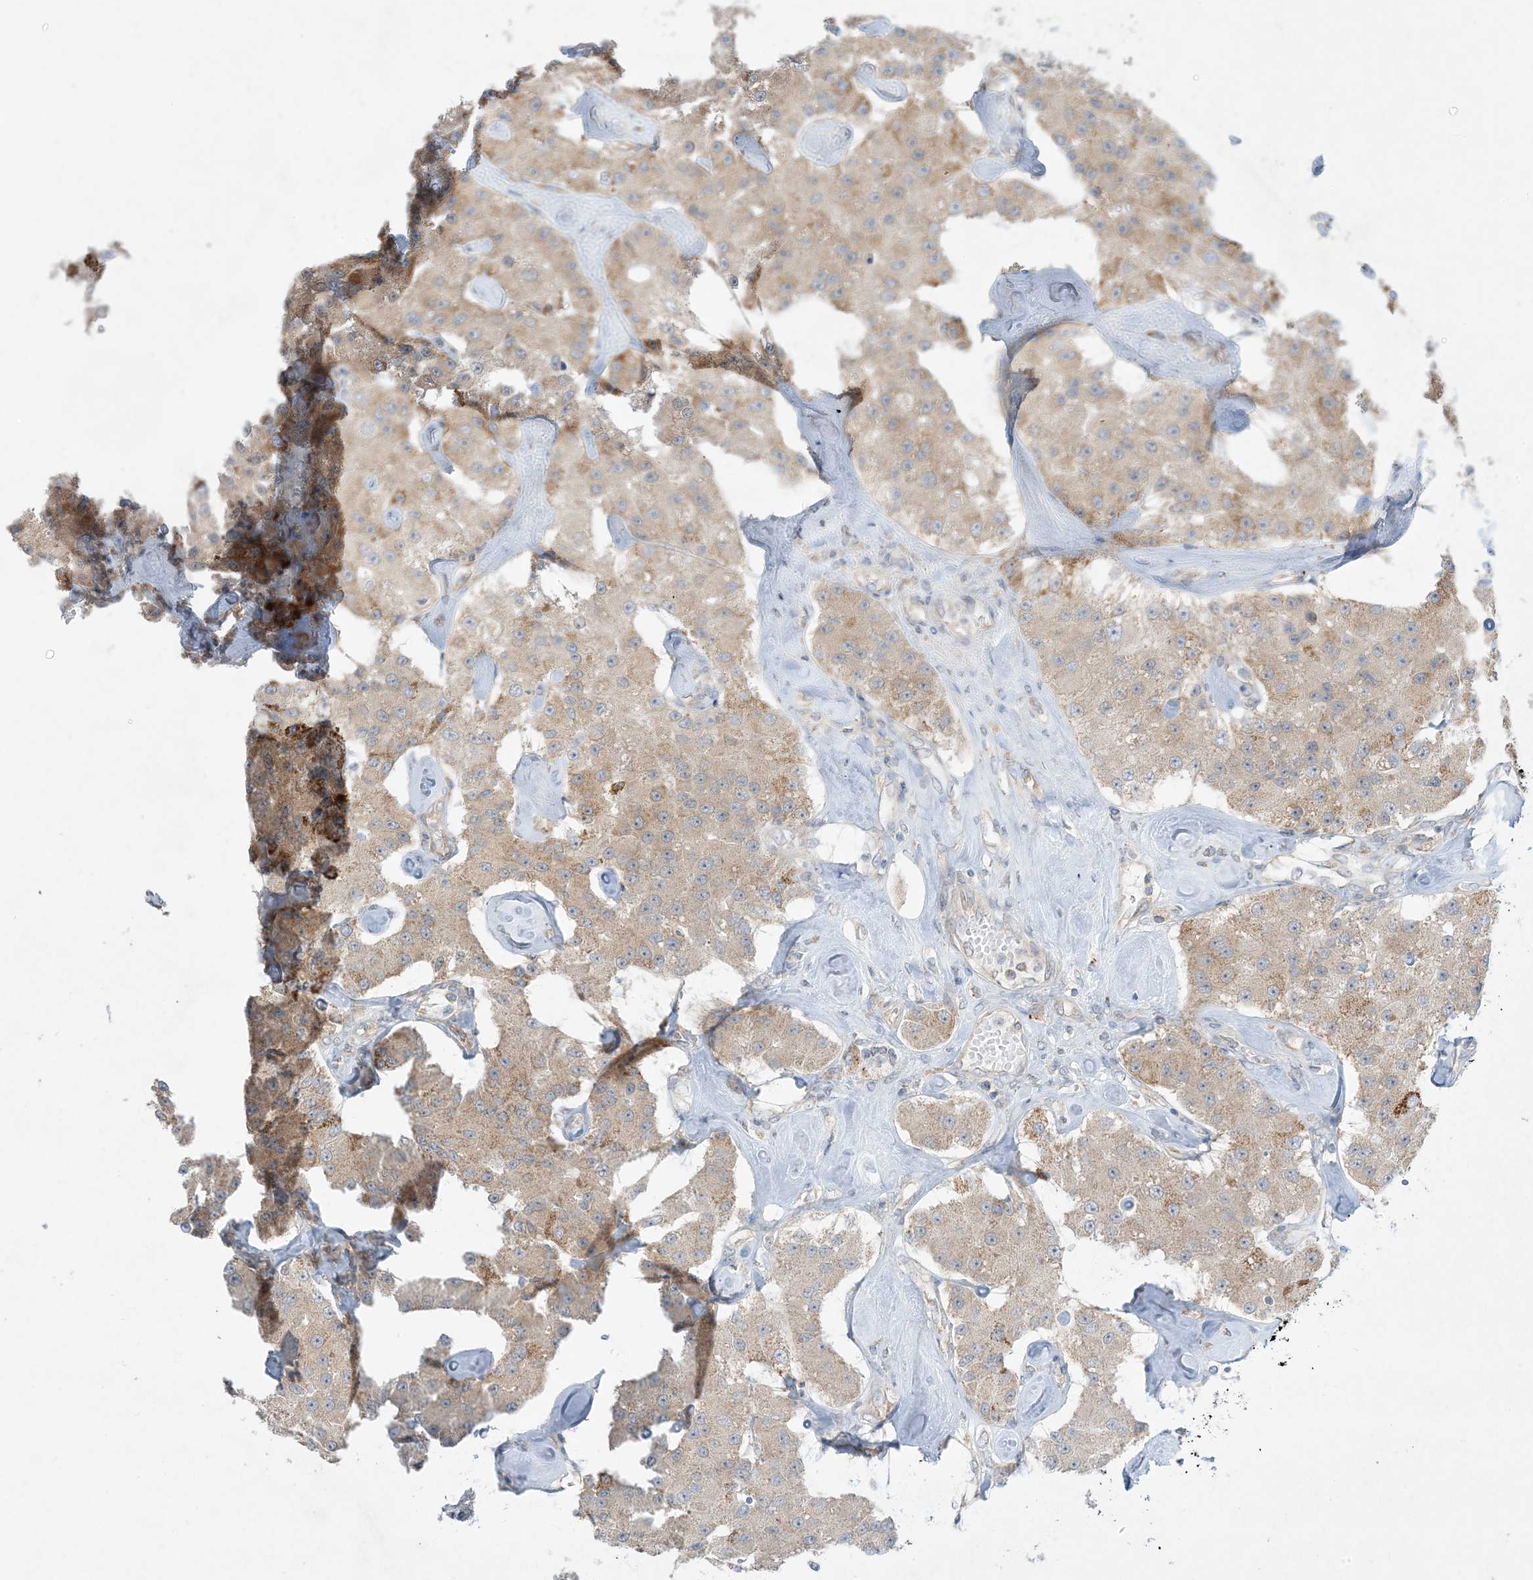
{"staining": {"intensity": "moderate", "quantity": "25%-75%", "location": "cytoplasmic/membranous"}, "tissue": "carcinoid", "cell_type": "Tumor cells", "image_type": "cancer", "snomed": [{"axis": "morphology", "description": "Carcinoid, malignant, NOS"}, {"axis": "topography", "description": "Pancreas"}], "caption": "Tumor cells show medium levels of moderate cytoplasmic/membranous staining in approximately 25%-75% of cells in human carcinoid.", "gene": "RPP40", "patient": {"sex": "male", "age": 41}}